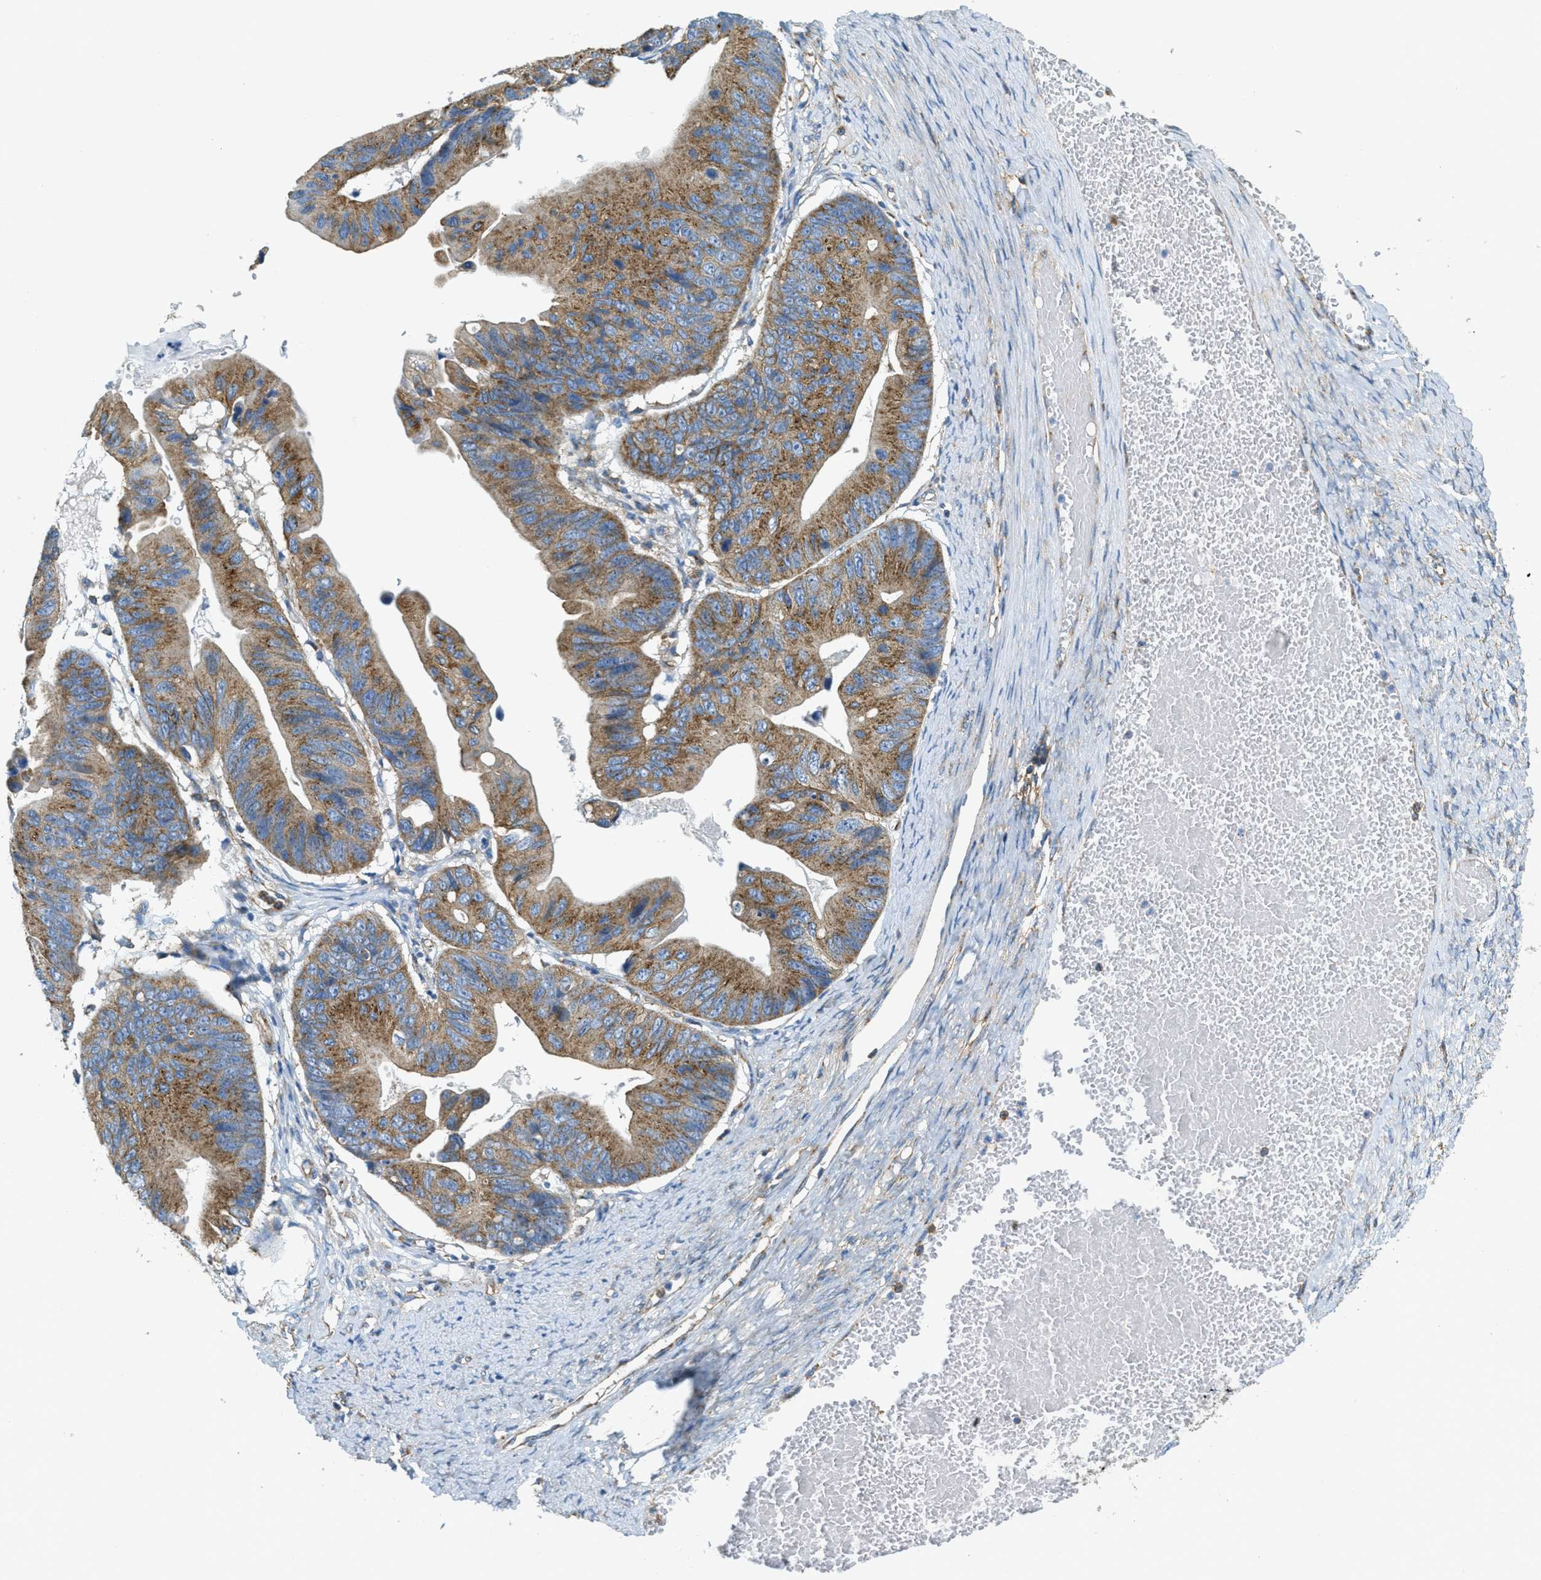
{"staining": {"intensity": "moderate", "quantity": ">75%", "location": "cytoplasmic/membranous"}, "tissue": "ovarian cancer", "cell_type": "Tumor cells", "image_type": "cancer", "snomed": [{"axis": "morphology", "description": "Cystadenocarcinoma, mucinous, NOS"}, {"axis": "topography", "description": "Ovary"}], "caption": "Approximately >75% of tumor cells in human mucinous cystadenocarcinoma (ovarian) show moderate cytoplasmic/membranous protein positivity as visualized by brown immunohistochemical staining.", "gene": "AP2B1", "patient": {"sex": "female", "age": 61}}